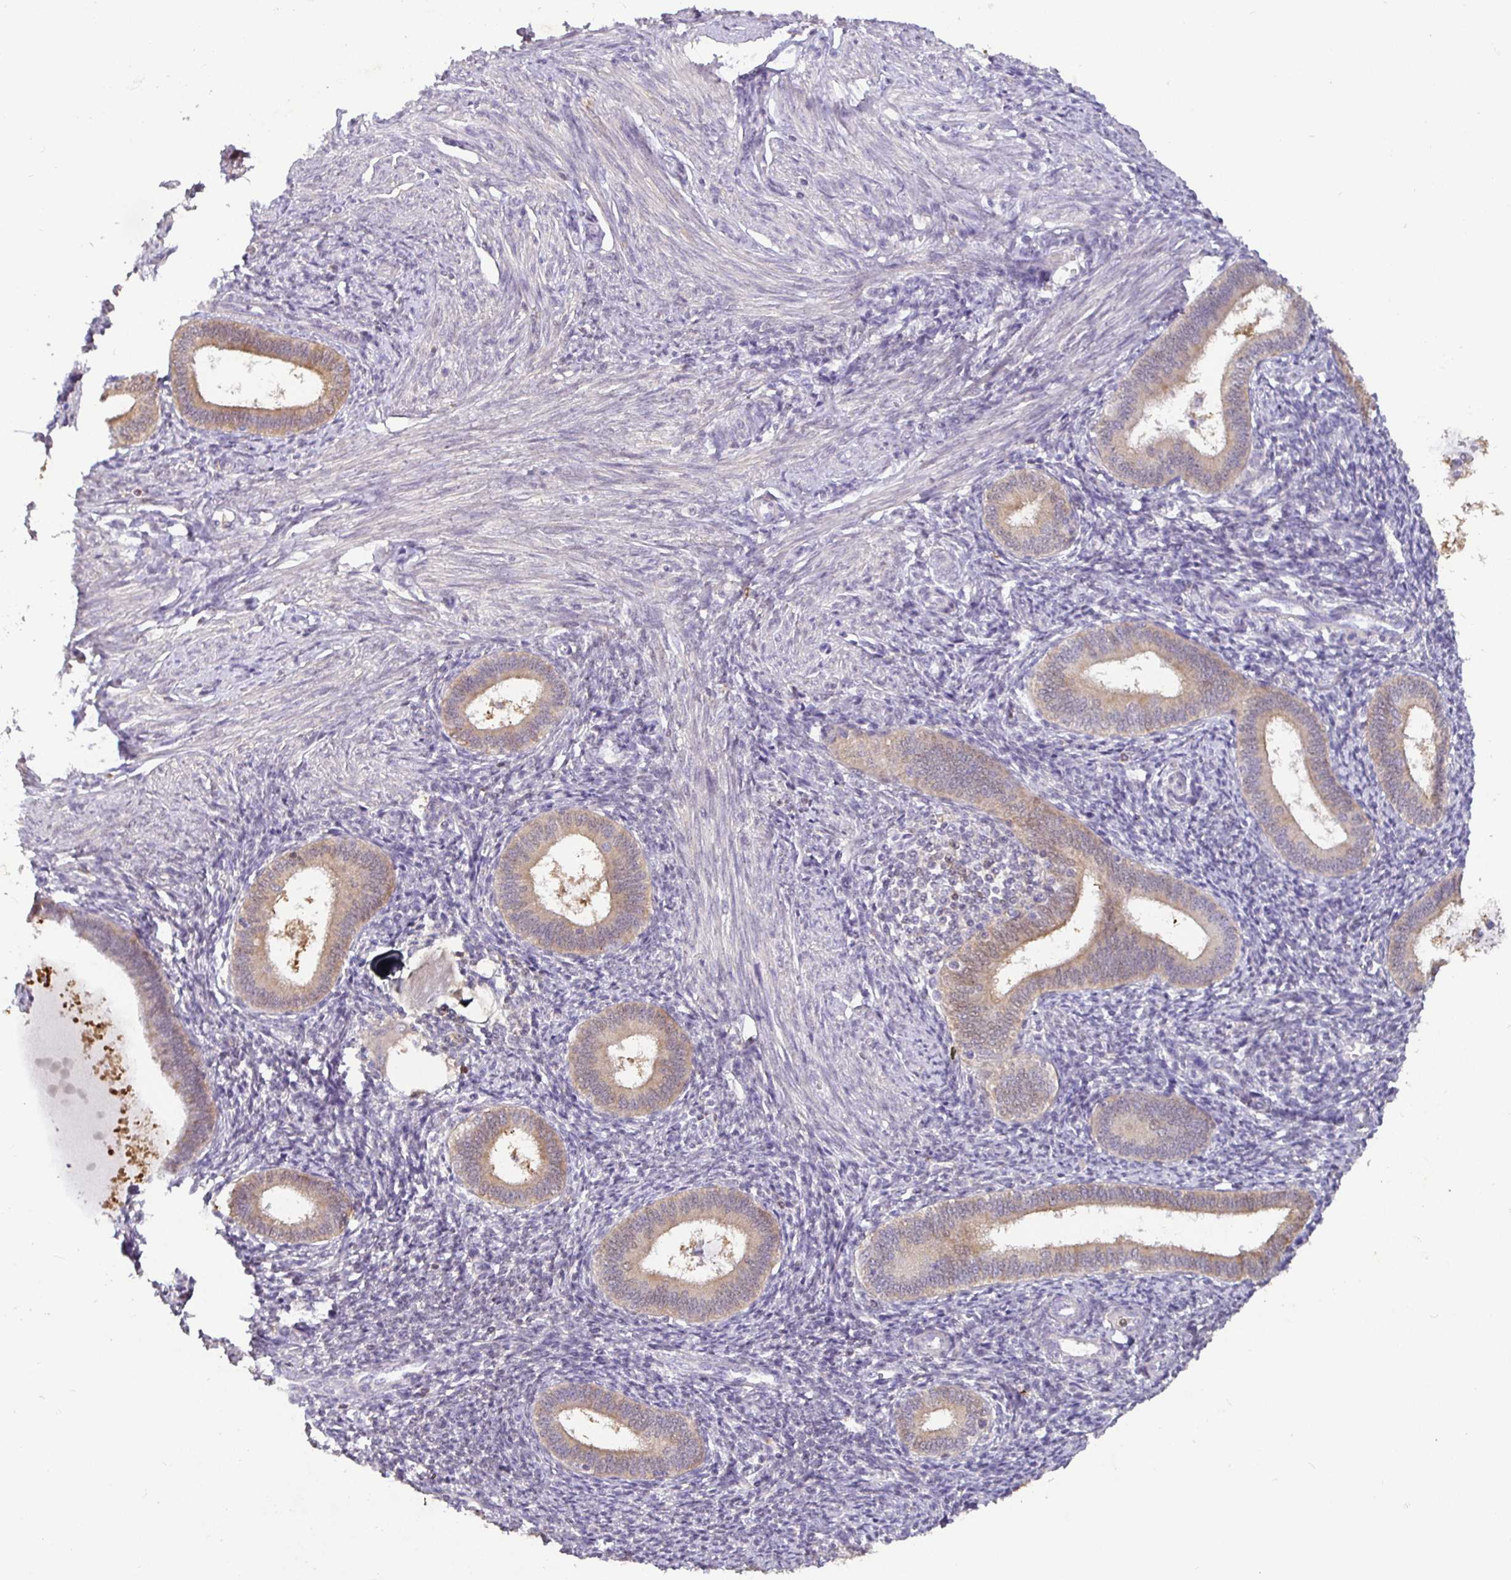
{"staining": {"intensity": "negative", "quantity": "none", "location": "none"}, "tissue": "endometrium", "cell_type": "Cells in endometrial stroma", "image_type": "normal", "snomed": [{"axis": "morphology", "description": "Normal tissue, NOS"}, {"axis": "topography", "description": "Endometrium"}], "caption": "Immunohistochemistry (IHC) of unremarkable endometrium shows no expression in cells in endometrial stroma. (Brightfield microscopy of DAB IHC at high magnification).", "gene": "SHISA4", "patient": {"sex": "female", "age": 41}}